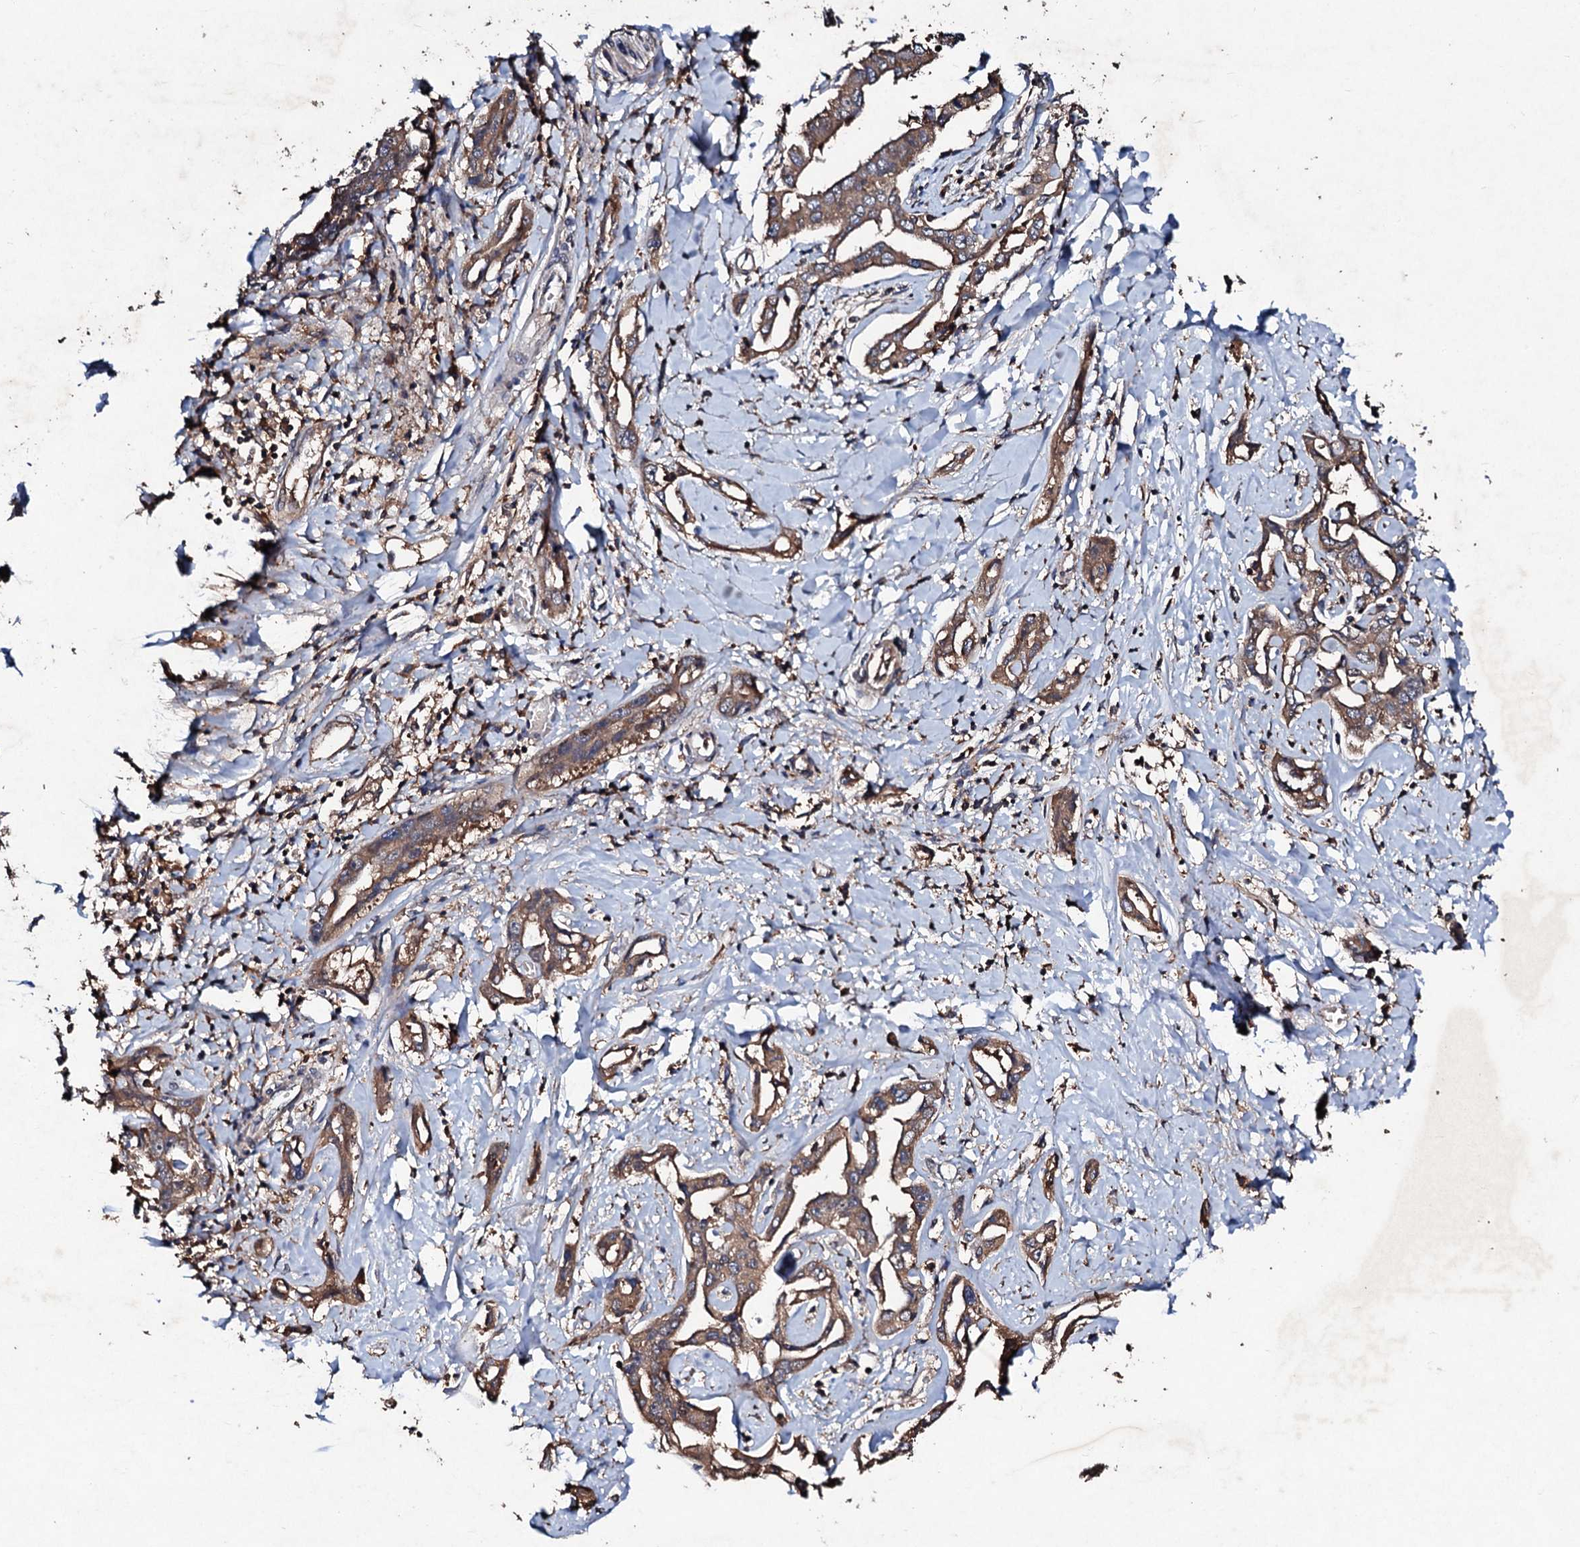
{"staining": {"intensity": "moderate", "quantity": ">75%", "location": "cytoplasmic/membranous"}, "tissue": "liver cancer", "cell_type": "Tumor cells", "image_type": "cancer", "snomed": [{"axis": "morphology", "description": "Cholangiocarcinoma"}, {"axis": "topography", "description": "Liver"}], "caption": "A histopathology image of human cholangiocarcinoma (liver) stained for a protein shows moderate cytoplasmic/membranous brown staining in tumor cells.", "gene": "KERA", "patient": {"sex": "male", "age": 59}}